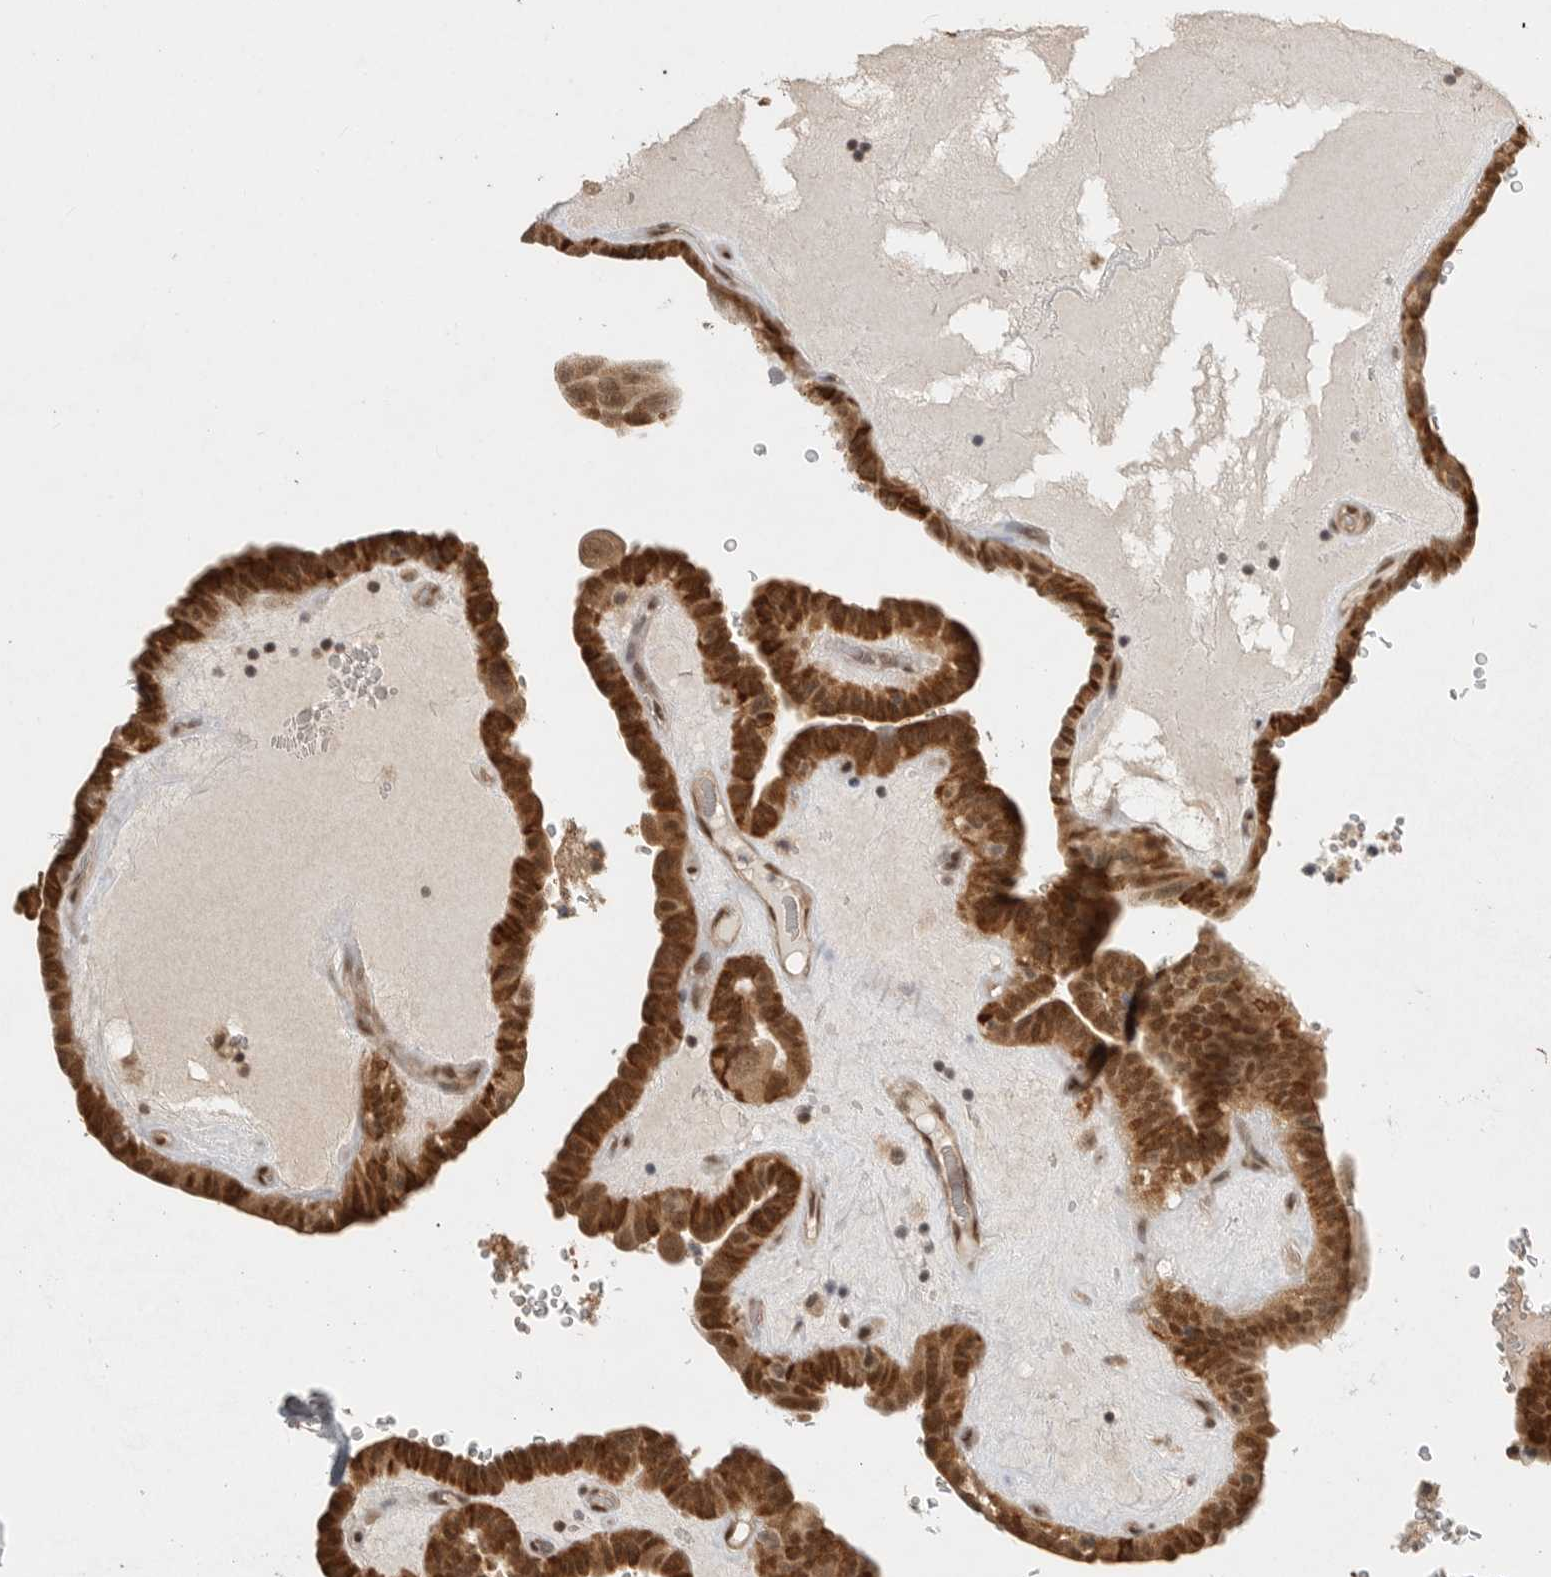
{"staining": {"intensity": "strong", "quantity": ">75%", "location": "cytoplasmic/membranous,nuclear"}, "tissue": "thyroid cancer", "cell_type": "Tumor cells", "image_type": "cancer", "snomed": [{"axis": "morphology", "description": "Papillary adenocarcinoma, NOS"}, {"axis": "topography", "description": "Thyroid gland"}], "caption": "The immunohistochemical stain shows strong cytoplasmic/membranous and nuclear staining in tumor cells of thyroid cancer tissue. (DAB (3,3'-diaminobenzidine) IHC, brown staining for protein, blue staining for nuclei).", "gene": "DFFA", "patient": {"sex": "male", "age": 77}}